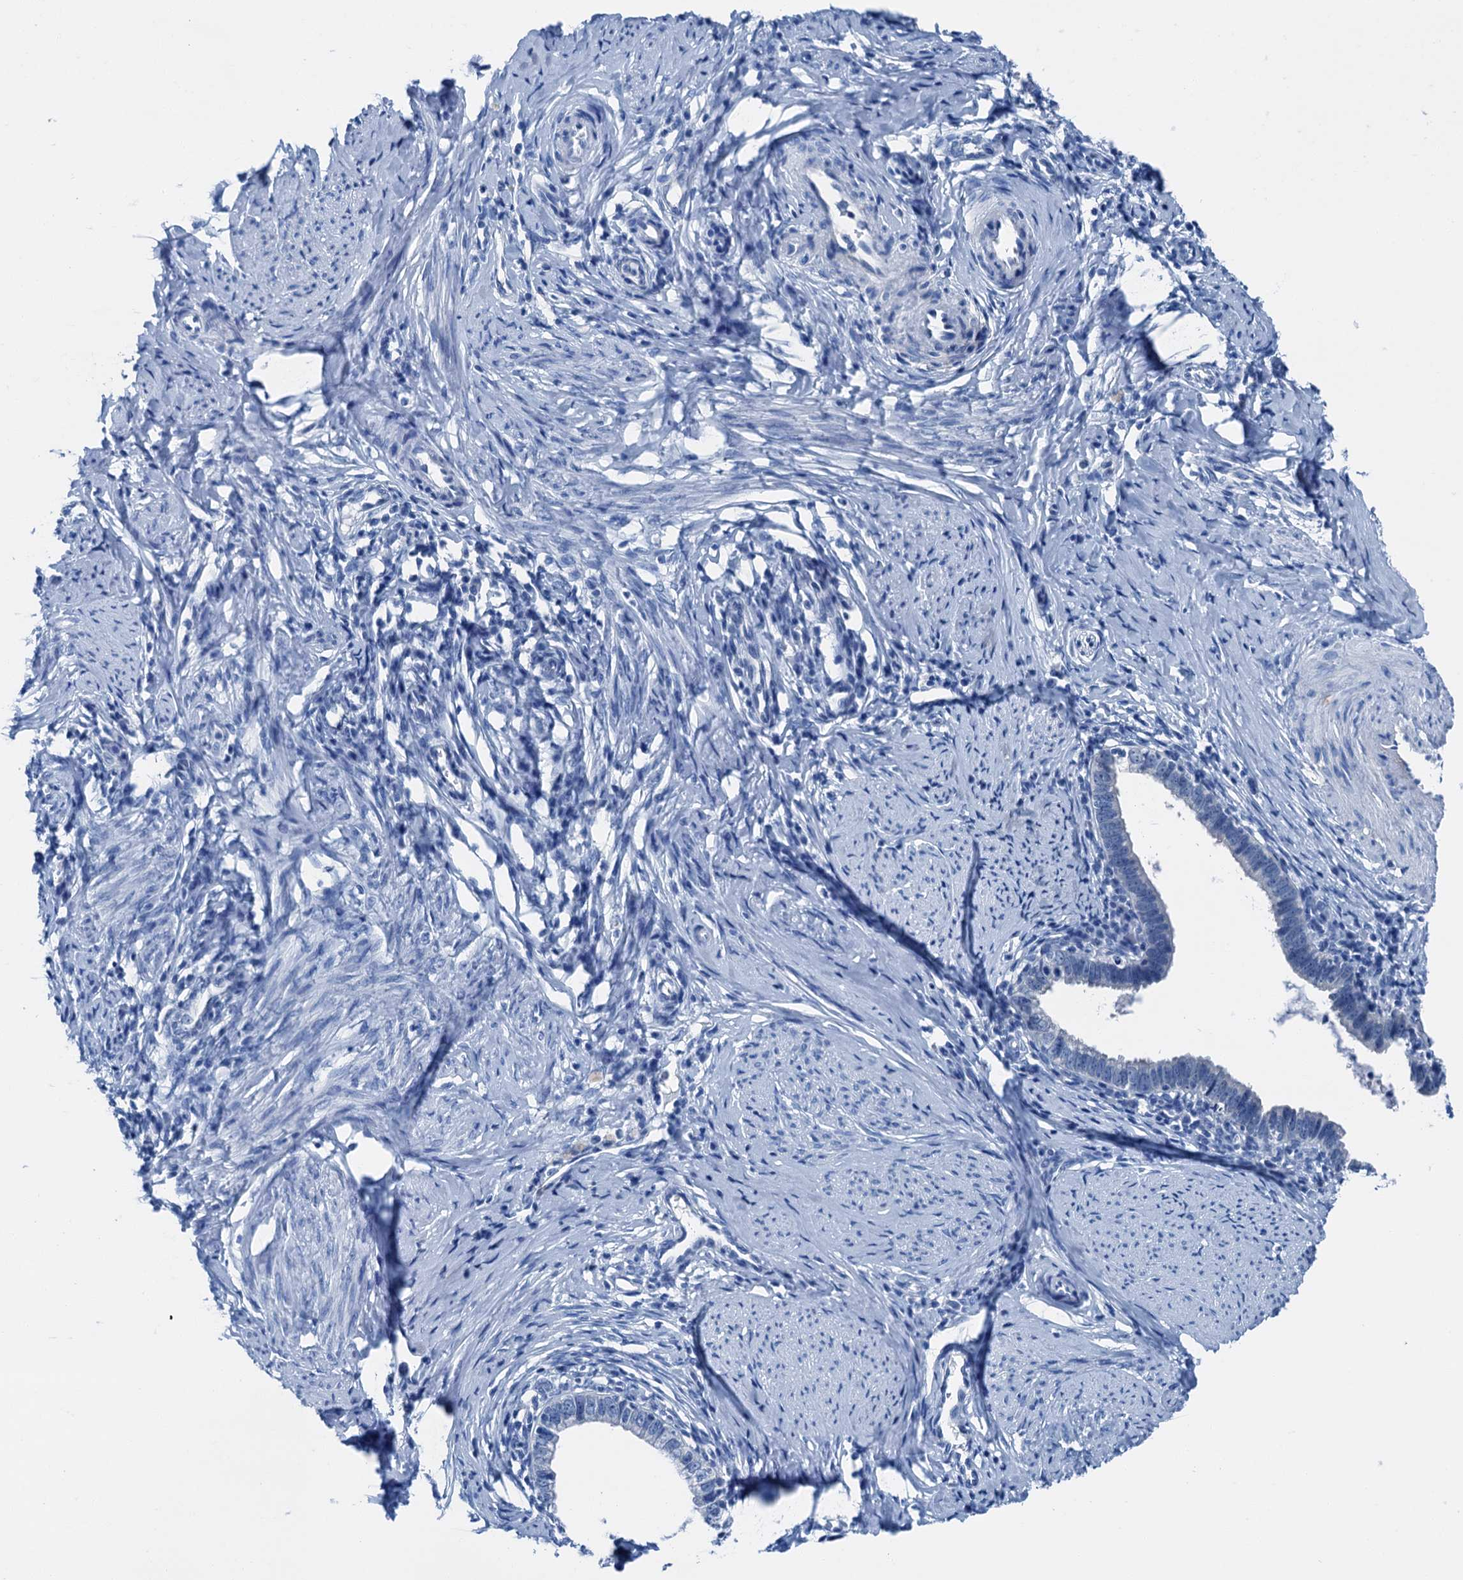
{"staining": {"intensity": "negative", "quantity": "none", "location": "none"}, "tissue": "cervical cancer", "cell_type": "Tumor cells", "image_type": "cancer", "snomed": [{"axis": "morphology", "description": "Adenocarcinoma, NOS"}, {"axis": "topography", "description": "Cervix"}], "caption": "An immunohistochemistry image of adenocarcinoma (cervical) is shown. There is no staining in tumor cells of adenocarcinoma (cervical).", "gene": "CBLN3", "patient": {"sex": "female", "age": 36}}